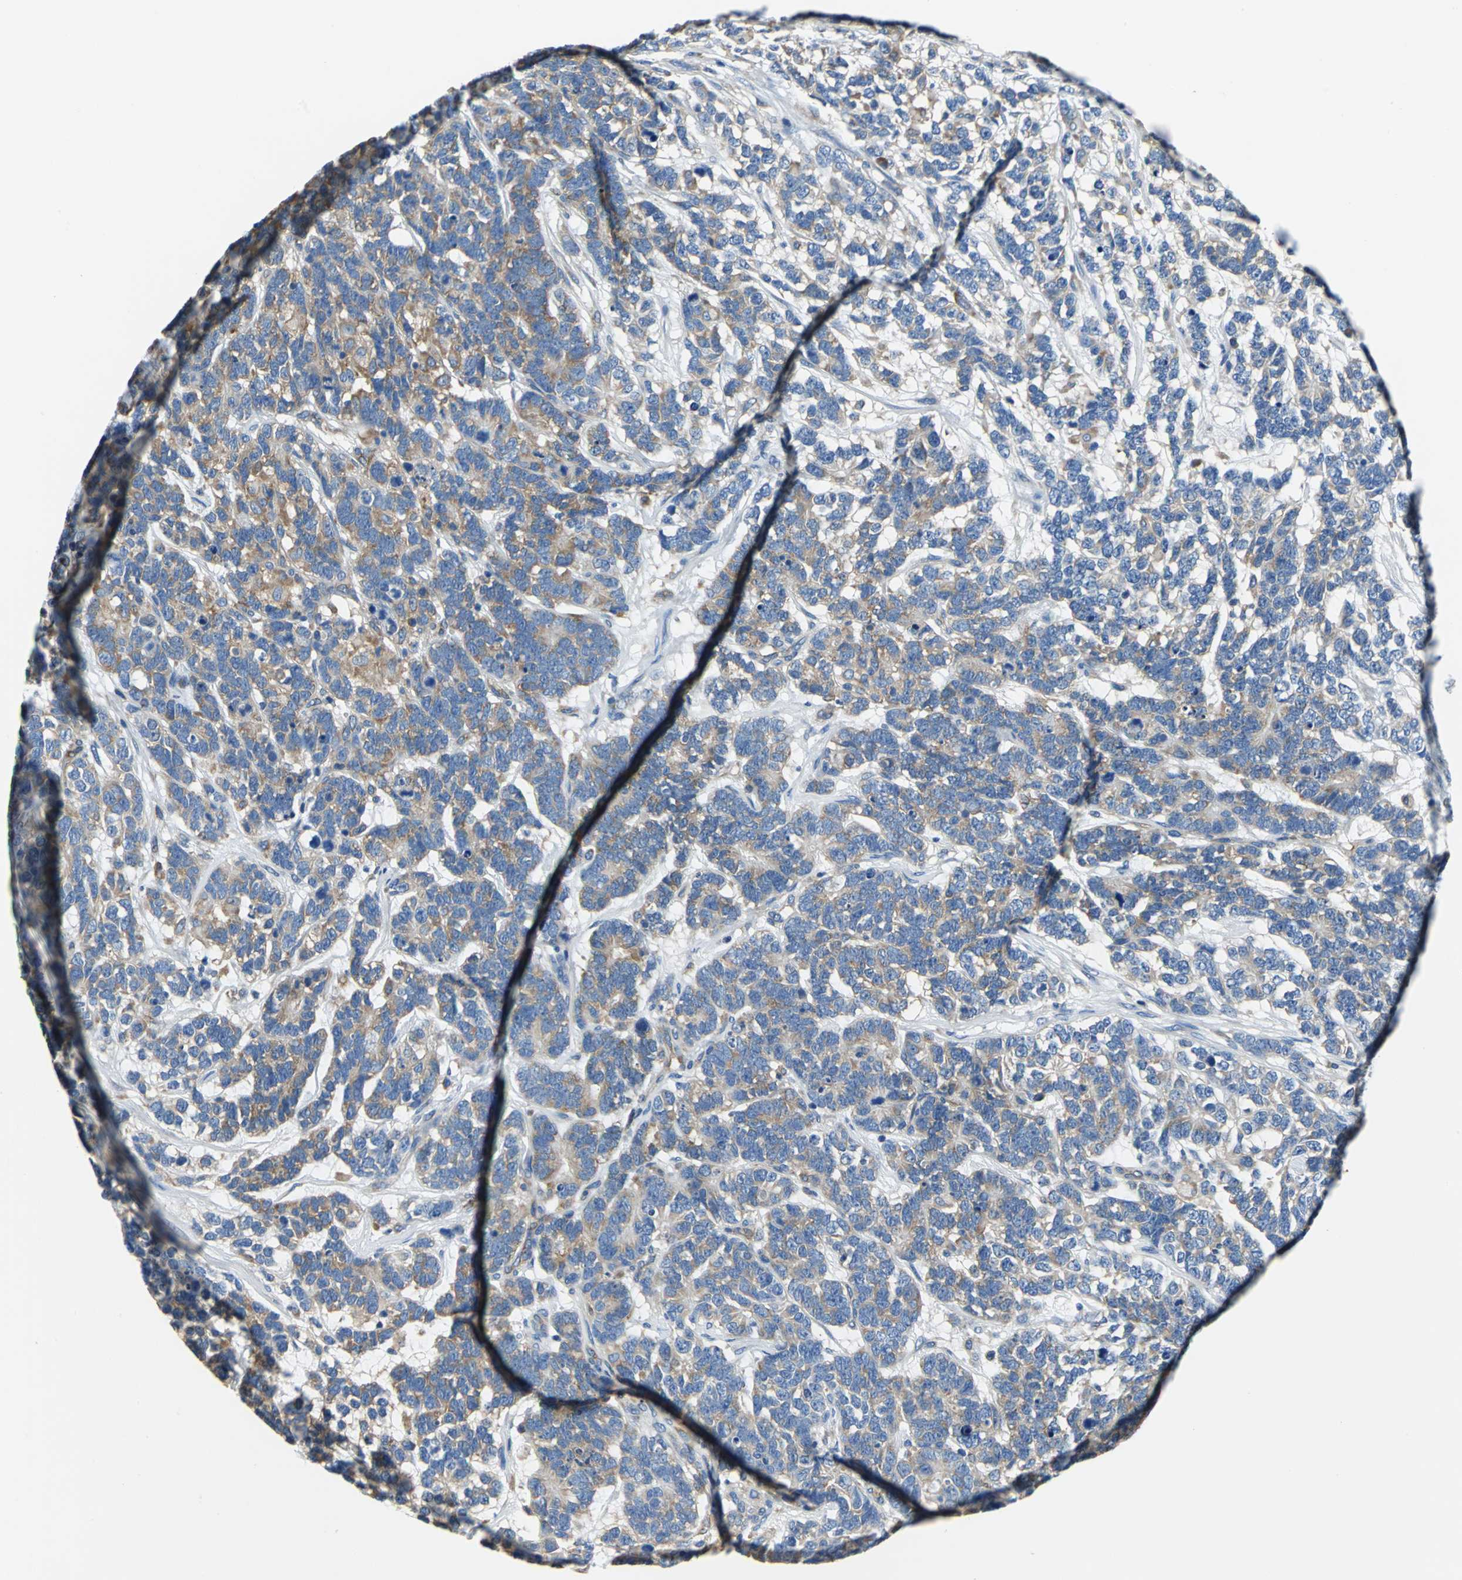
{"staining": {"intensity": "strong", "quantity": ">75%", "location": "cytoplasmic/membranous"}, "tissue": "testis cancer", "cell_type": "Tumor cells", "image_type": "cancer", "snomed": [{"axis": "morphology", "description": "Carcinoma, Embryonal, NOS"}, {"axis": "topography", "description": "Testis"}], "caption": "The immunohistochemical stain shows strong cytoplasmic/membranous expression in tumor cells of testis cancer tissue.", "gene": "TRIM25", "patient": {"sex": "male", "age": 26}}